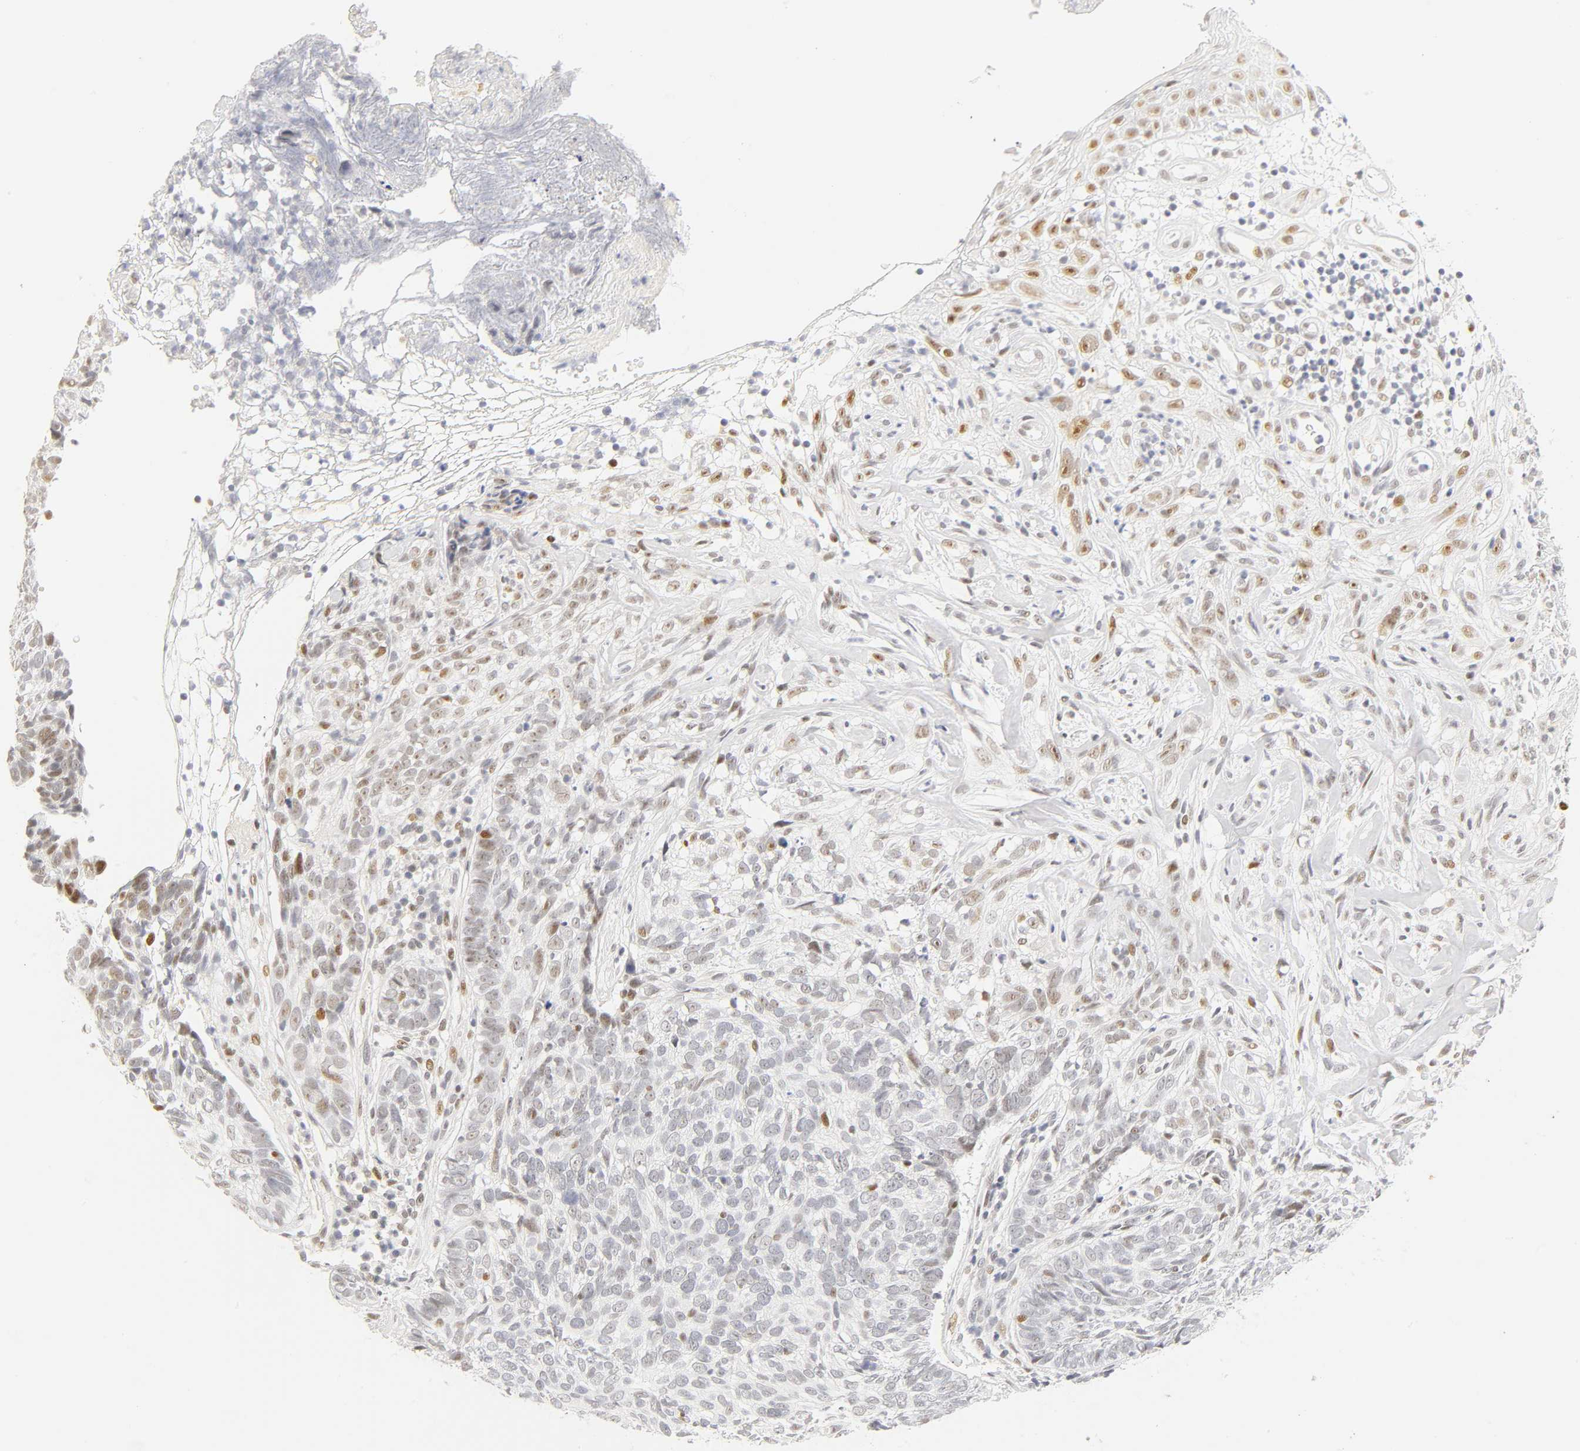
{"staining": {"intensity": "weak", "quantity": "25%-75%", "location": "nuclear"}, "tissue": "skin cancer", "cell_type": "Tumor cells", "image_type": "cancer", "snomed": [{"axis": "morphology", "description": "Basal cell carcinoma"}, {"axis": "topography", "description": "Skin"}], "caption": "Human skin cancer stained with a brown dye displays weak nuclear positive staining in about 25%-75% of tumor cells.", "gene": "MNAT1", "patient": {"sex": "male", "age": 72}}